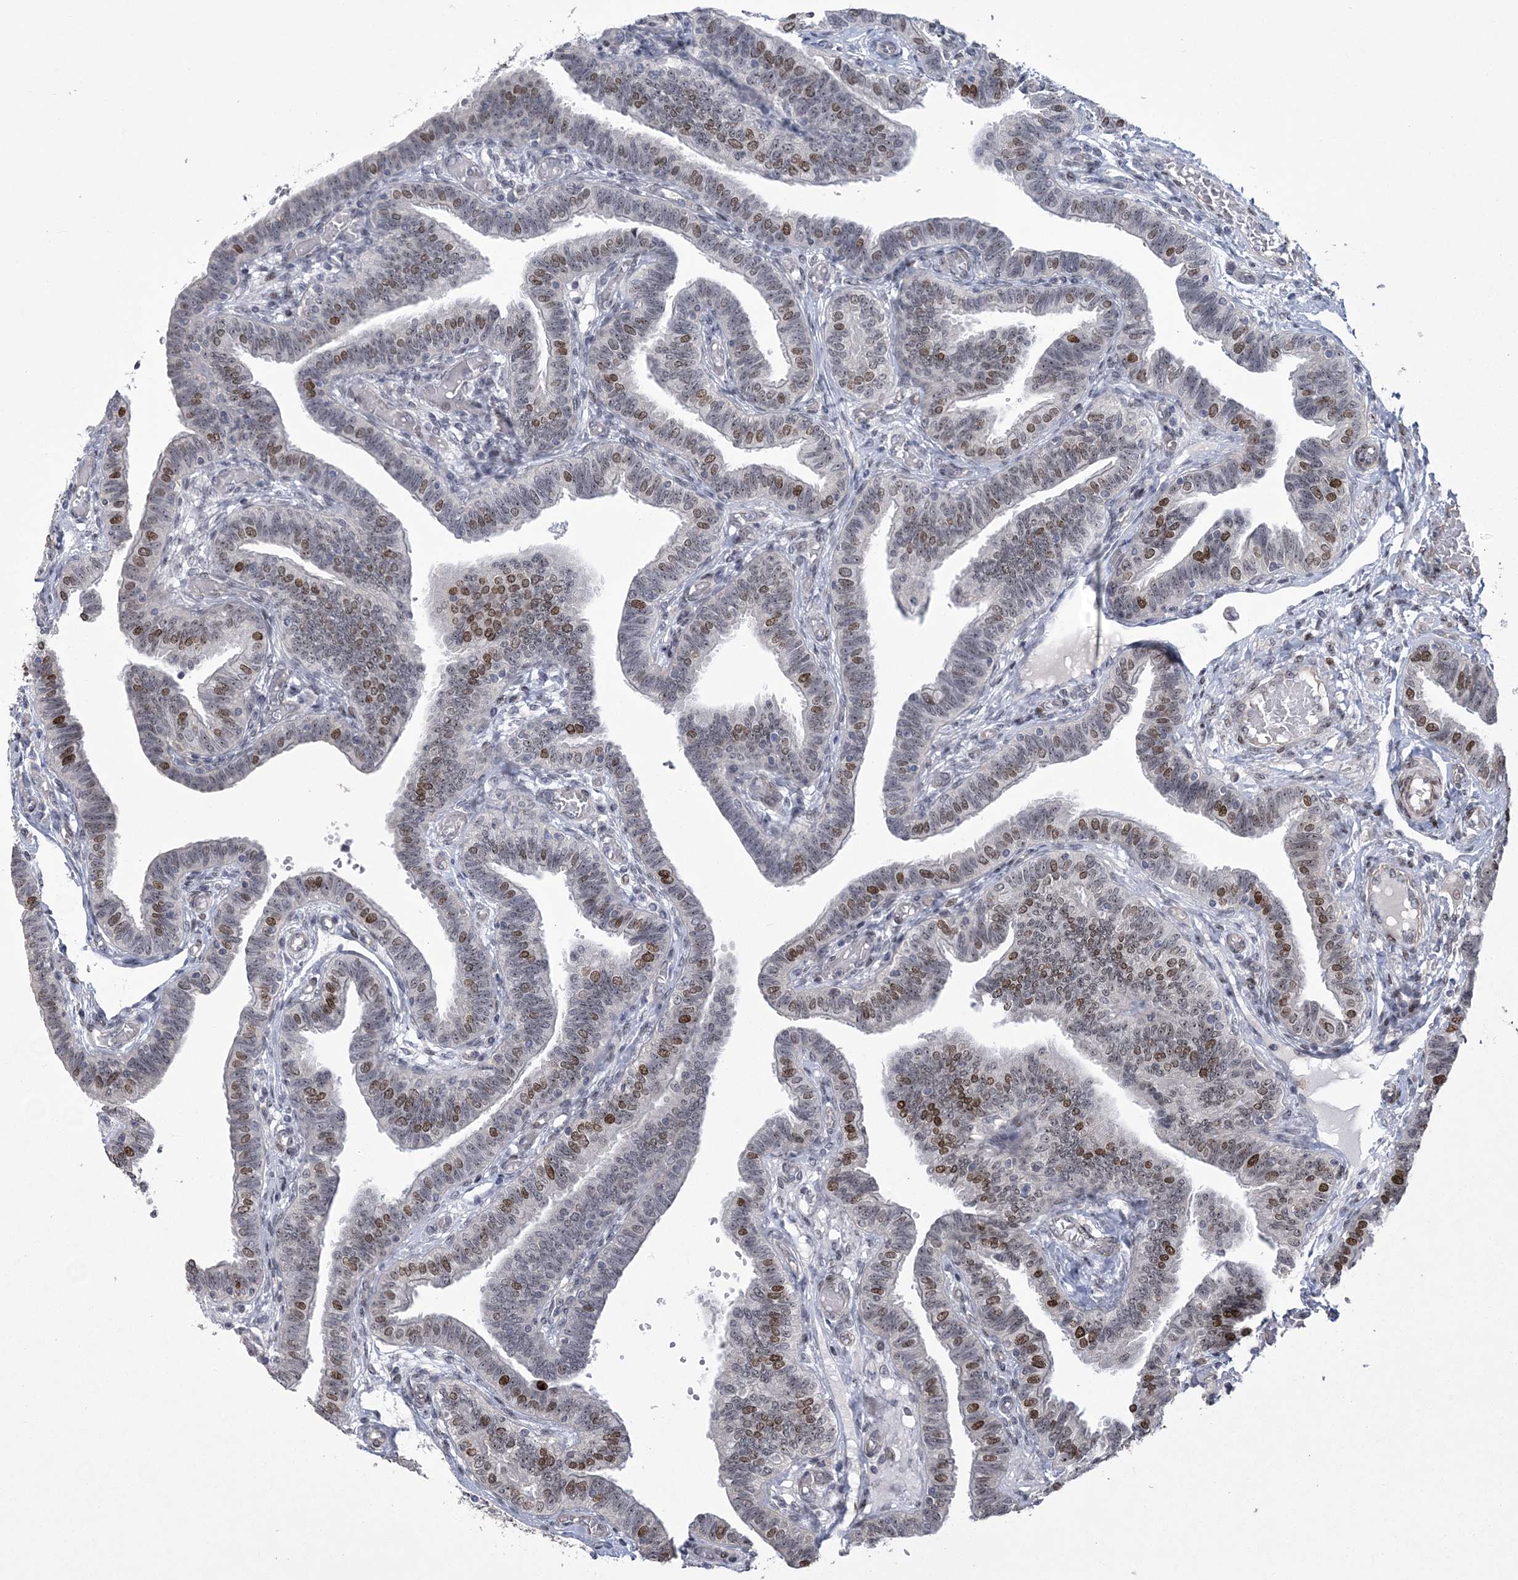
{"staining": {"intensity": "strong", "quantity": "<25%", "location": "nuclear"}, "tissue": "fallopian tube", "cell_type": "Glandular cells", "image_type": "normal", "snomed": [{"axis": "morphology", "description": "Normal tissue, NOS"}, {"axis": "topography", "description": "Fallopian tube"}], "caption": "Immunohistochemistry photomicrograph of unremarkable fallopian tube: fallopian tube stained using immunohistochemistry reveals medium levels of strong protein expression localized specifically in the nuclear of glandular cells, appearing as a nuclear brown color.", "gene": "HOMEZ", "patient": {"sex": "female", "age": 39}}